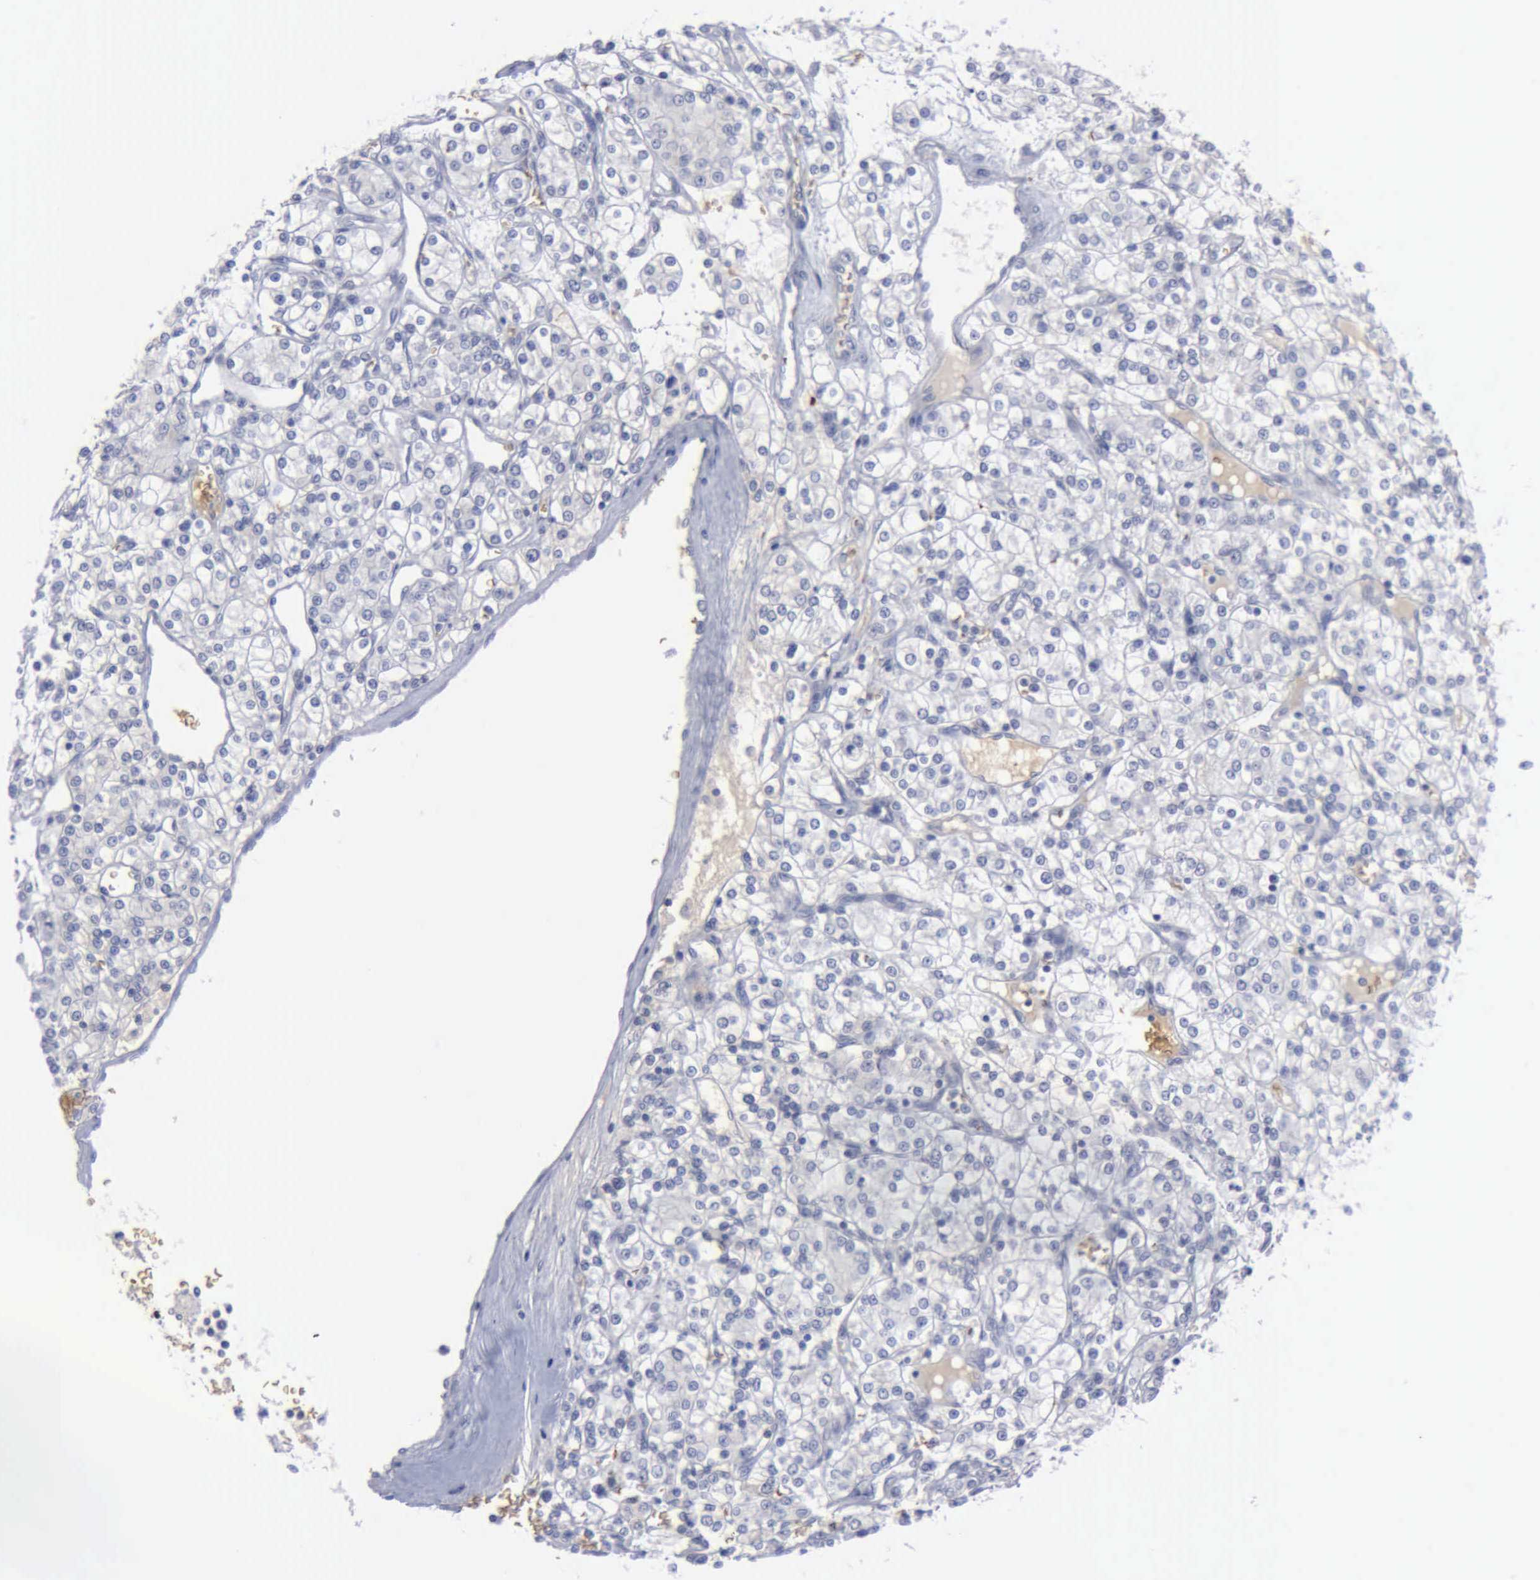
{"staining": {"intensity": "negative", "quantity": "none", "location": "none"}, "tissue": "renal cancer", "cell_type": "Tumor cells", "image_type": "cancer", "snomed": [{"axis": "morphology", "description": "Adenocarcinoma, NOS"}, {"axis": "topography", "description": "Kidney"}], "caption": "Tumor cells are negative for protein expression in human renal cancer (adenocarcinoma).", "gene": "TGFB1", "patient": {"sex": "female", "age": 62}}